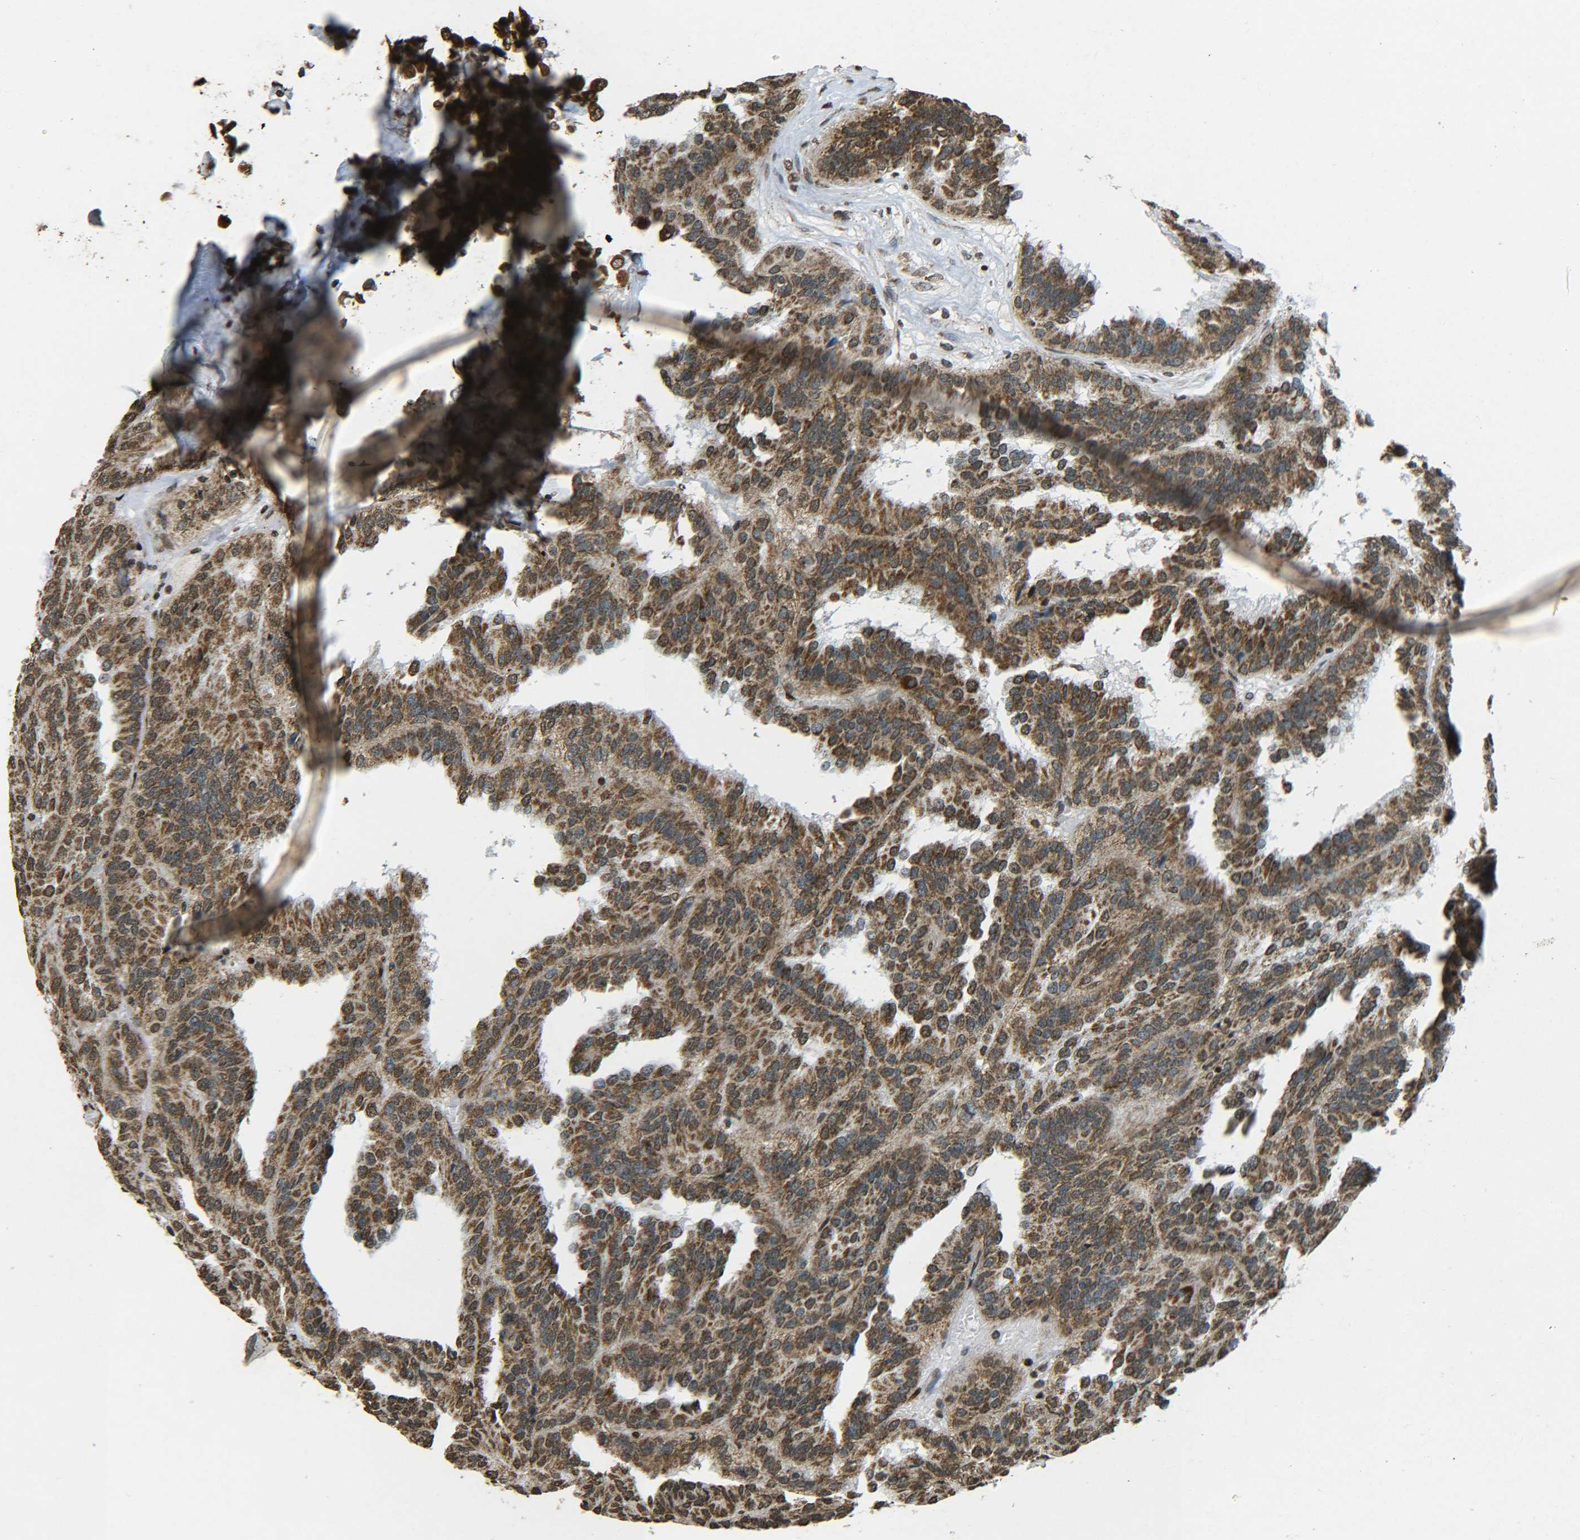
{"staining": {"intensity": "moderate", "quantity": ">75%", "location": "cytoplasmic/membranous,nuclear"}, "tissue": "renal cancer", "cell_type": "Tumor cells", "image_type": "cancer", "snomed": [{"axis": "morphology", "description": "Adenocarcinoma, NOS"}, {"axis": "topography", "description": "Kidney"}], "caption": "Renal cancer (adenocarcinoma) stained with immunohistochemistry (IHC) reveals moderate cytoplasmic/membranous and nuclear positivity in about >75% of tumor cells.", "gene": "NEUROG2", "patient": {"sex": "male", "age": 46}}